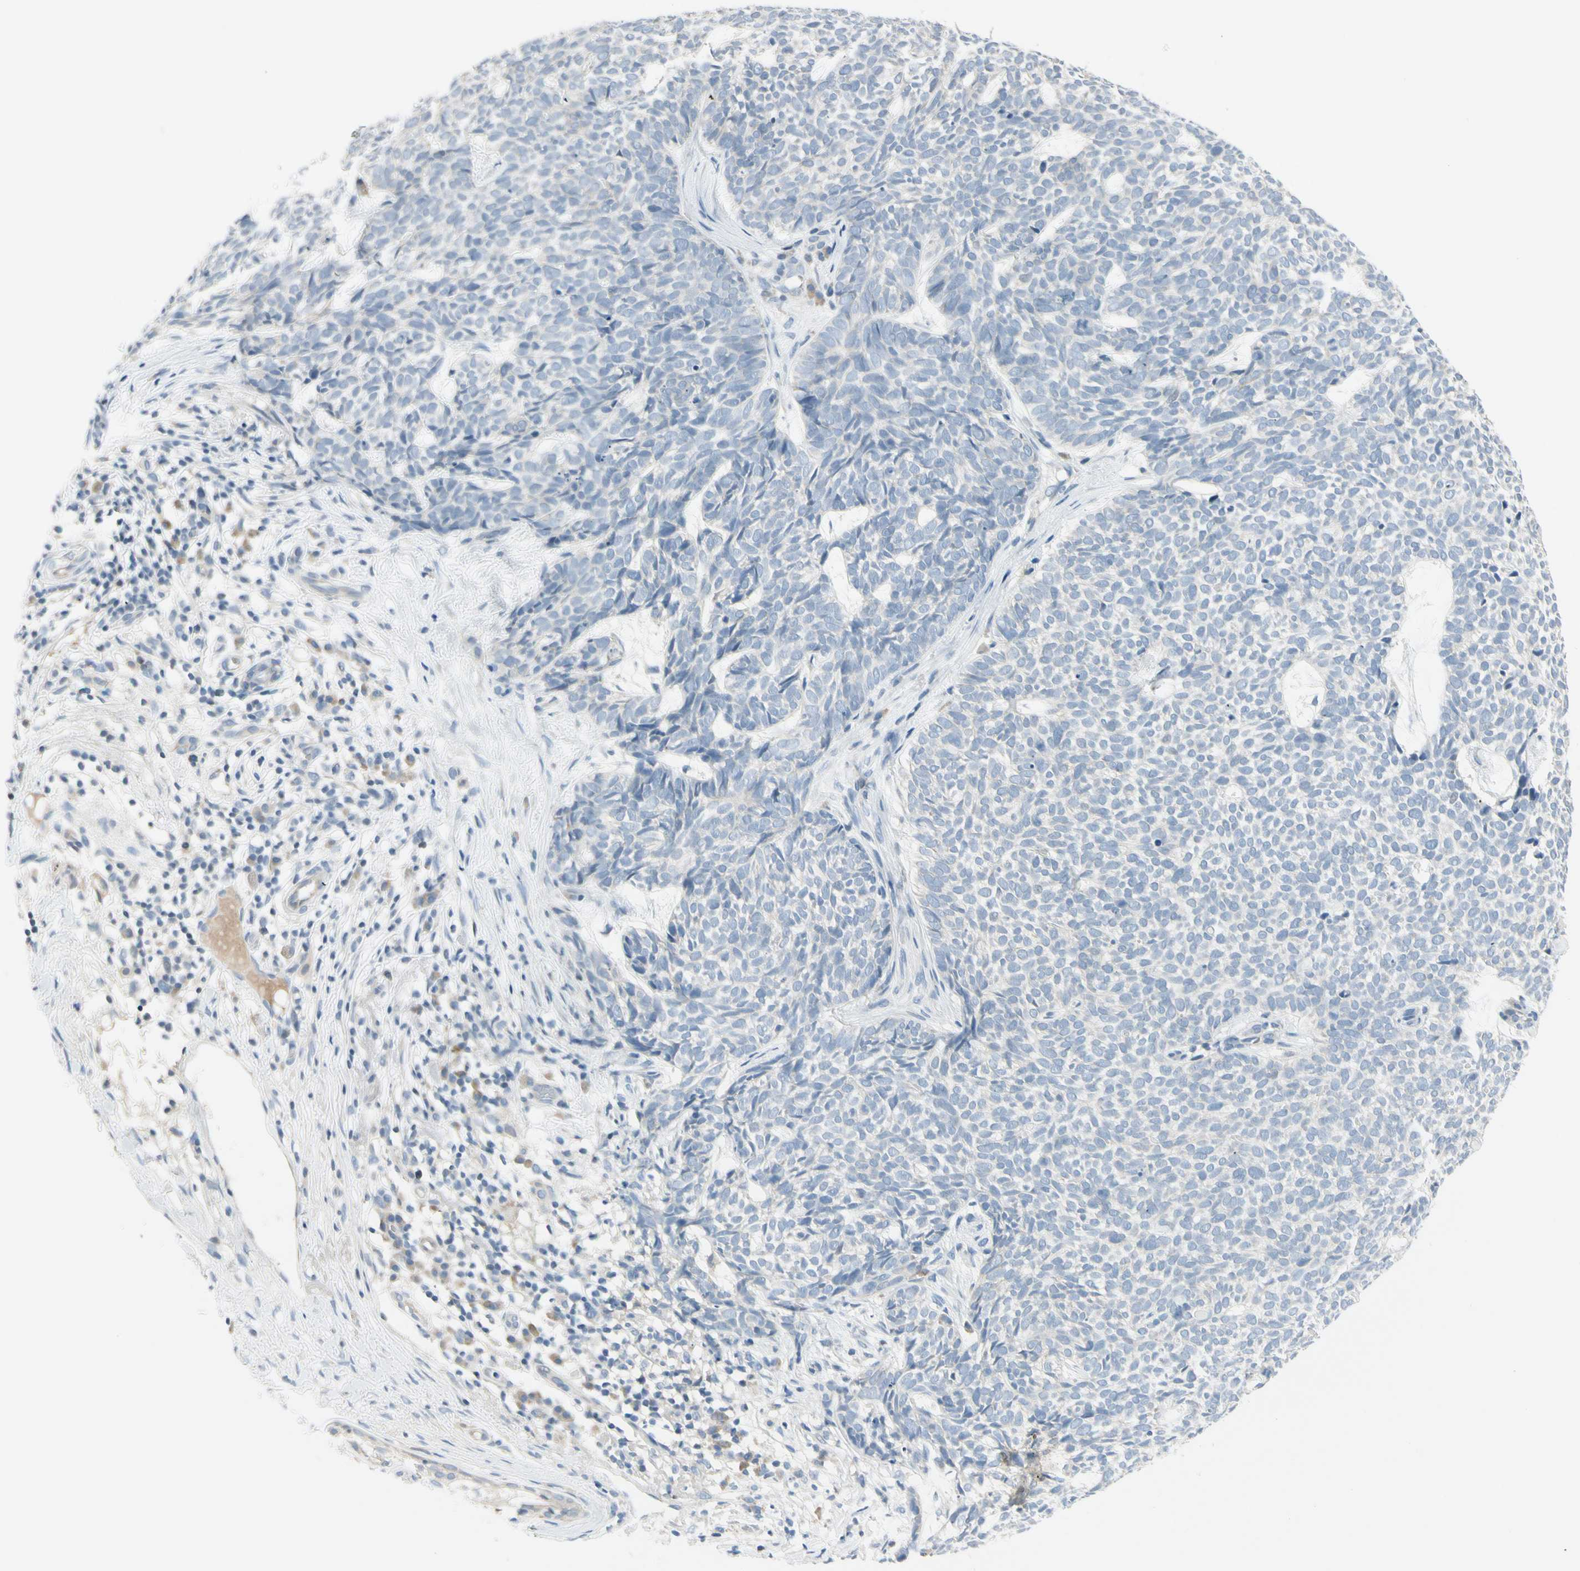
{"staining": {"intensity": "negative", "quantity": "none", "location": "none"}, "tissue": "skin cancer", "cell_type": "Tumor cells", "image_type": "cancer", "snomed": [{"axis": "morphology", "description": "Basal cell carcinoma"}, {"axis": "topography", "description": "Skin"}], "caption": "Protein analysis of skin cancer displays no significant staining in tumor cells.", "gene": "CYP2E1", "patient": {"sex": "female", "age": 84}}